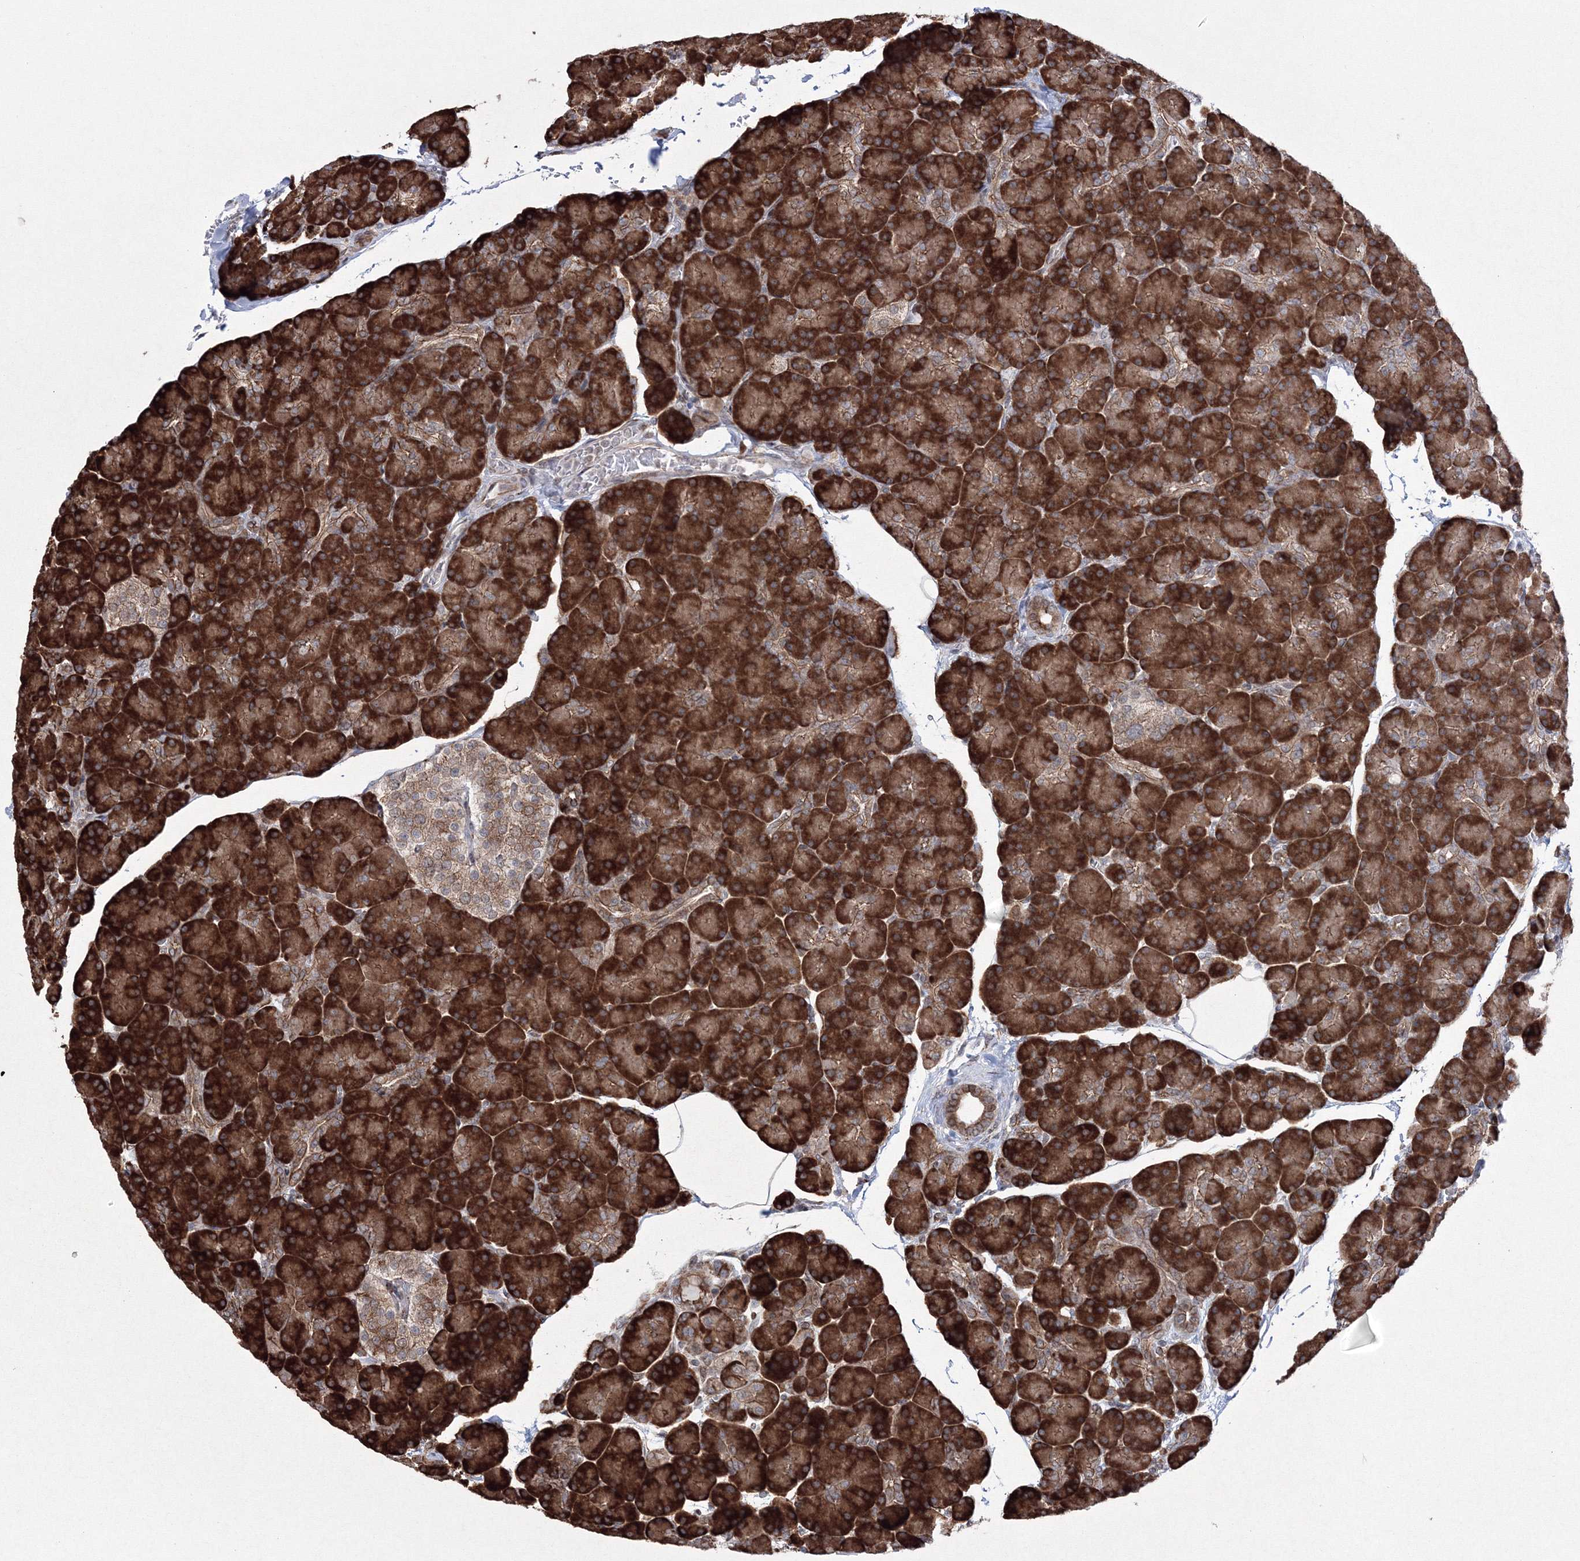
{"staining": {"intensity": "strong", "quantity": ">75%", "location": "cytoplasmic/membranous"}, "tissue": "pancreas", "cell_type": "Exocrine glandular cells", "image_type": "normal", "snomed": [{"axis": "morphology", "description": "Normal tissue, NOS"}, {"axis": "topography", "description": "Pancreas"}], "caption": "This micrograph reveals immunohistochemistry staining of normal human pancreas, with high strong cytoplasmic/membranous positivity in about >75% of exocrine glandular cells.", "gene": "EFCAB12", "patient": {"sex": "female", "age": 43}}